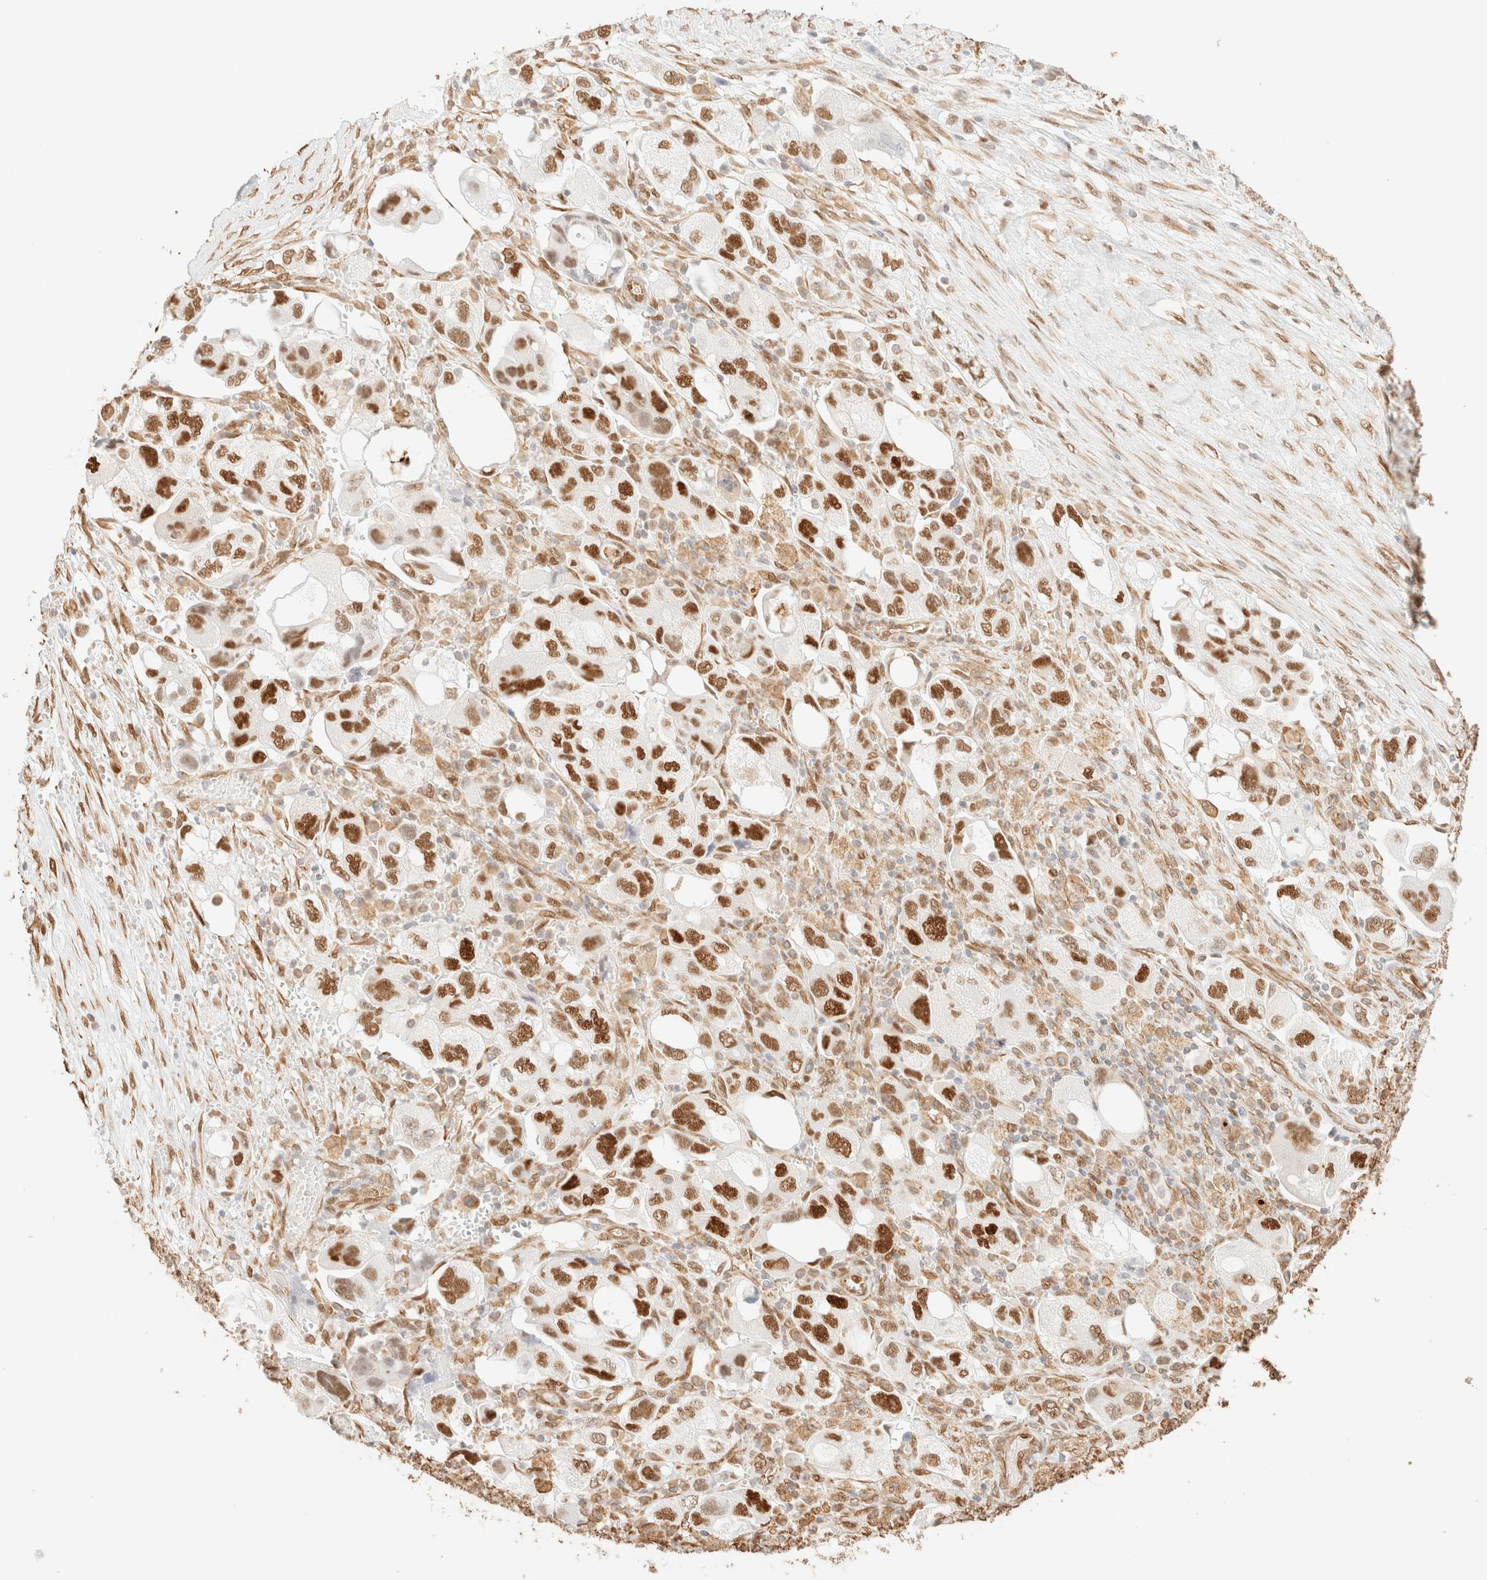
{"staining": {"intensity": "strong", "quantity": ">75%", "location": "nuclear"}, "tissue": "ovarian cancer", "cell_type": "Tumor cells", "image_type": "cancer", "snomed": [{"axis": "morphology", "description": "Carcinoma, NOS"}, {"axis": "morphology", "description": "Cystadenocarcinoma, serous, NOS"}, {"axis": "topography", "description": "Ovary"}], "caption": "This micrograph demonstrates immunohistochemistry staining of ovarian serous cystadenocarcinoma, with high strong nuclear staining in about >75% of tumor cells.", "gene": "ZSCAN18", "patient": {"sex": "female", "age": 69}}